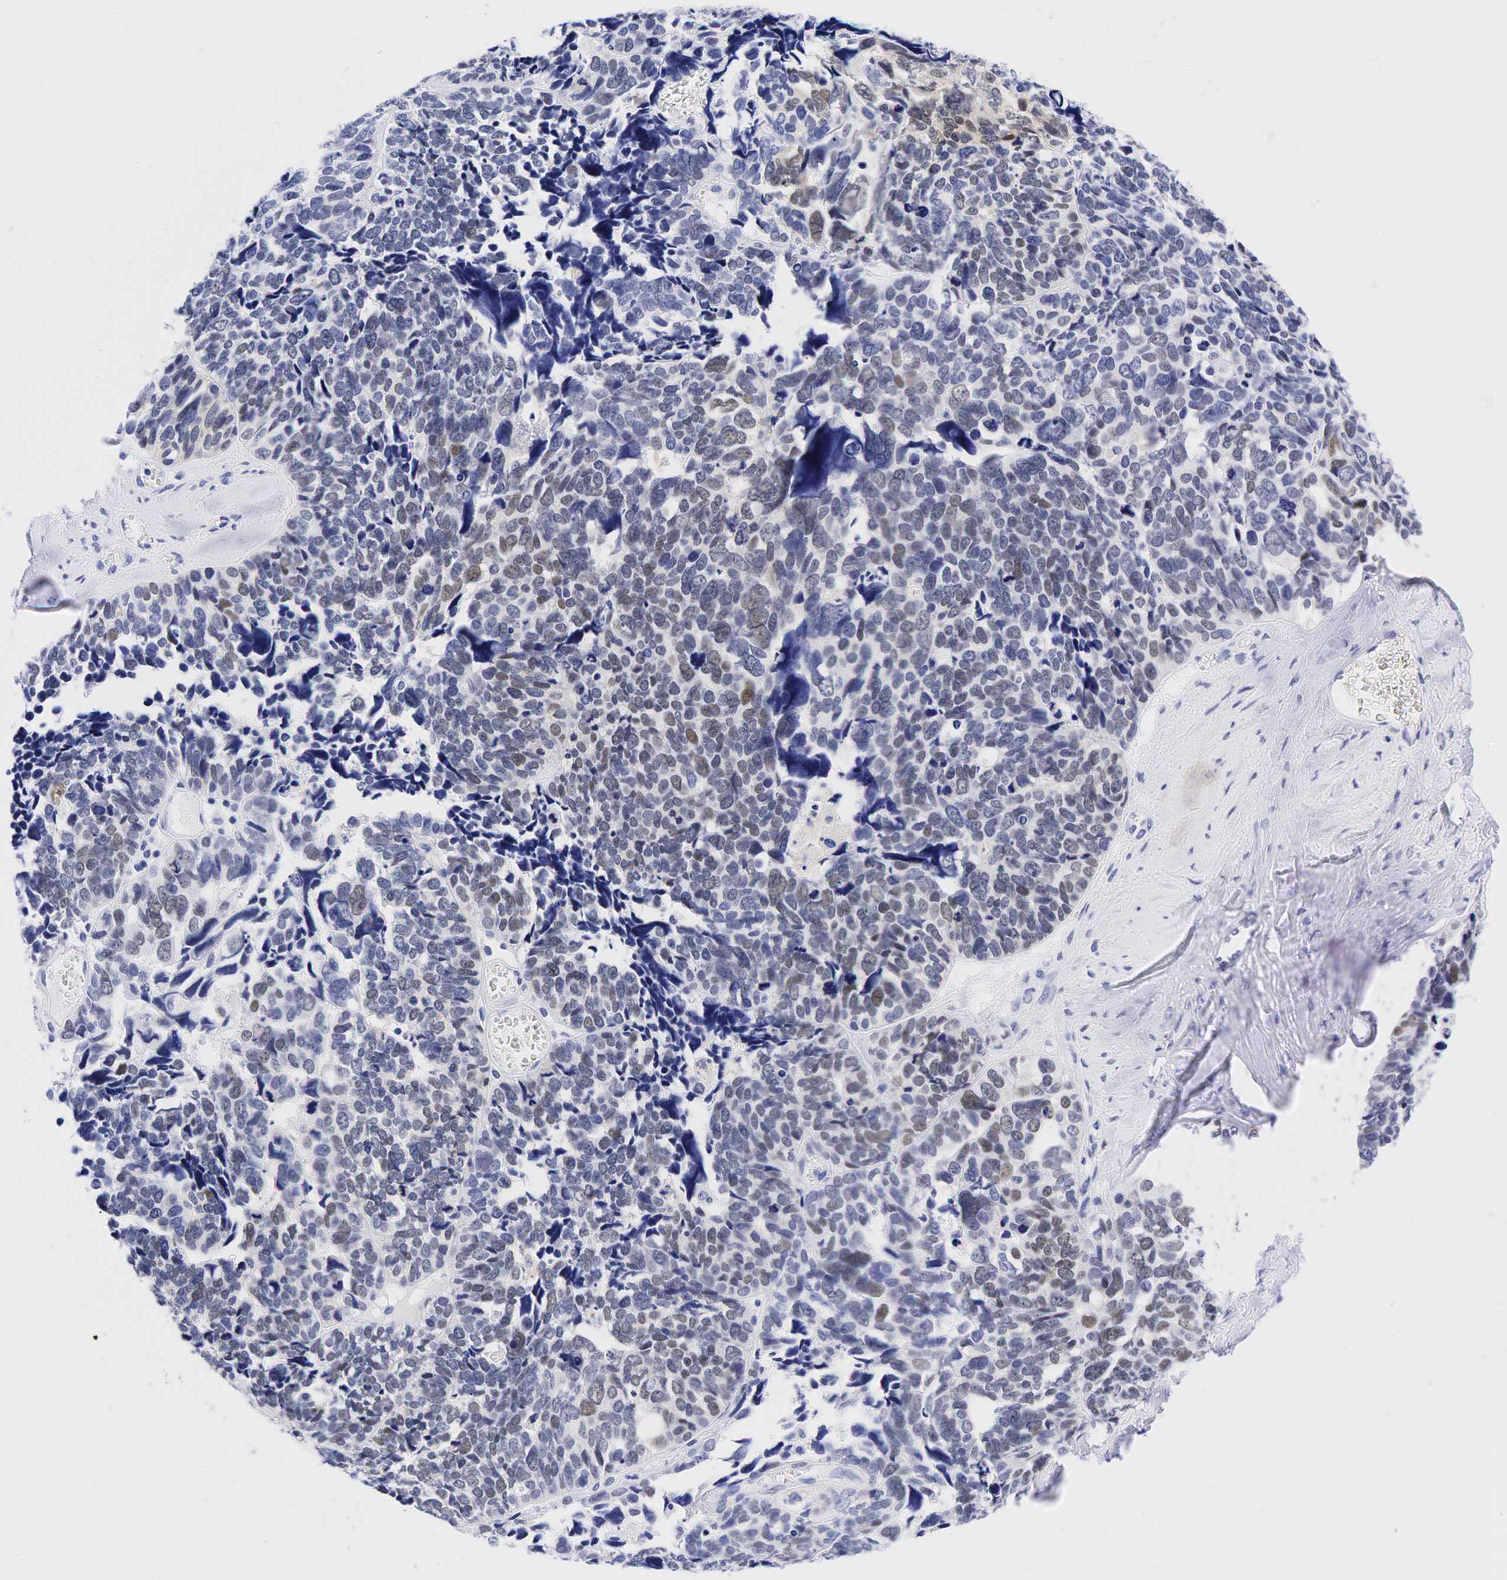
{"staining": {"intensity": "weak", "quantity": "25%-75%", "location": "nuclear"}, "tissue": "ovarian cancer", "cell_type": "Tumor cells", "image_type": "cancer", "snomed": [{"axis": "morphology", "description": "Cystadenocarcinoma, serous, NOS"}, {"axis": "topography", "description": "Ovary"}], "caption": "Immunohistochemical staining of ovarian serous cystadenocarcinoma displays low levels of weak nuclear protein staining in about 25%-75% of tumor cells.", "gene": "ESR1", "patient": {"sex": "female", "age": 77}}